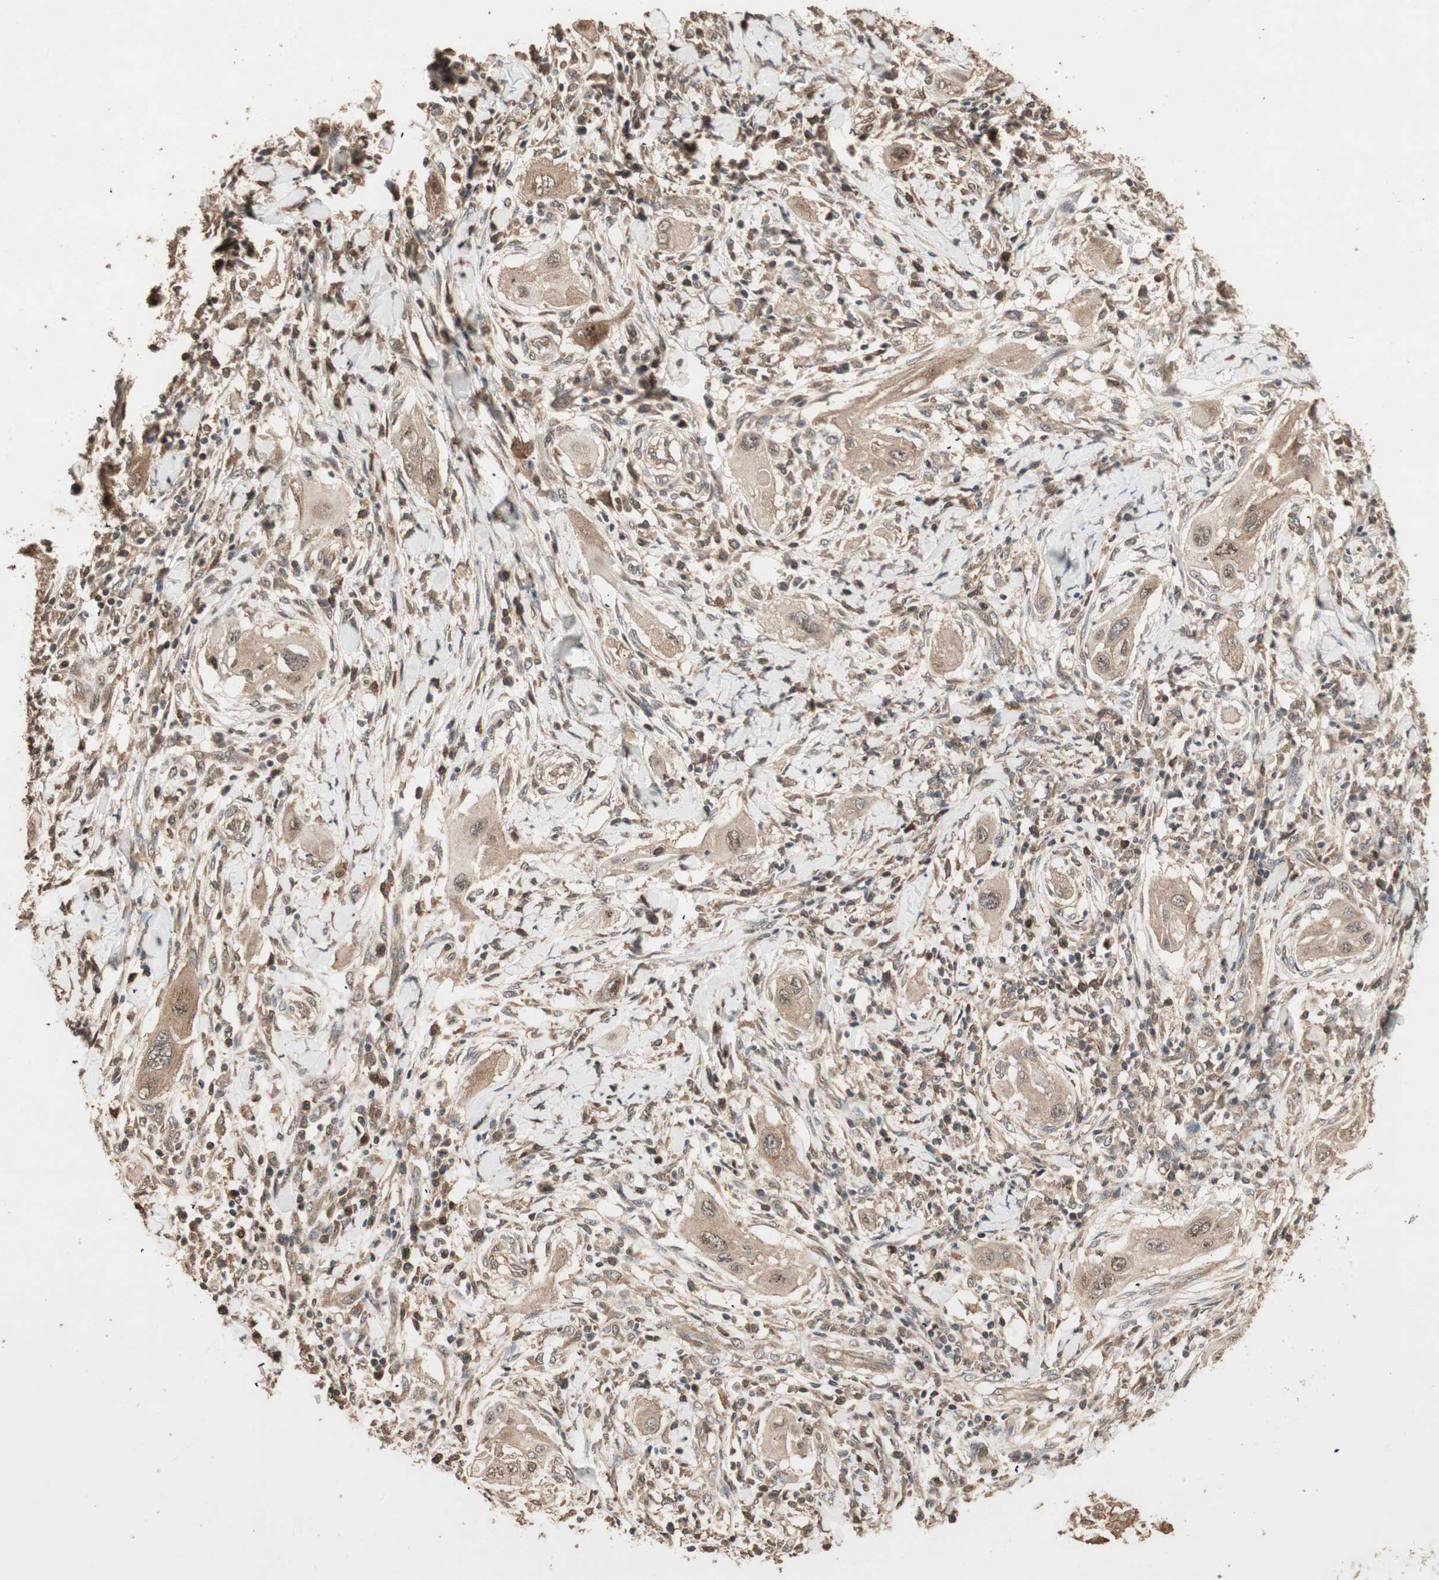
{"staining": {"intensity": "weak", "quantity": ">75%", "location": "cytoplasmic/membranous,nuclear"}, "tissue": "lung cancer", "cell_type": "Tumor cells", "image_type": "cancer", "snomed": [{"axis": "morphology", "description": "Squamous cell carcinoma, NOS"}, {"axis": "topography", "description": "Lung"}], "caption": "Lung cancer stained with DAB (3,3'-diaminobenzidine) immunohistochemistry (IHC) reveals low levels of weak cytoplasmic/membranous and nuclear expression in approximately >75% of tumor cells.", "gene": "USP20", "patient": {"sex": "female", "age": 47}}